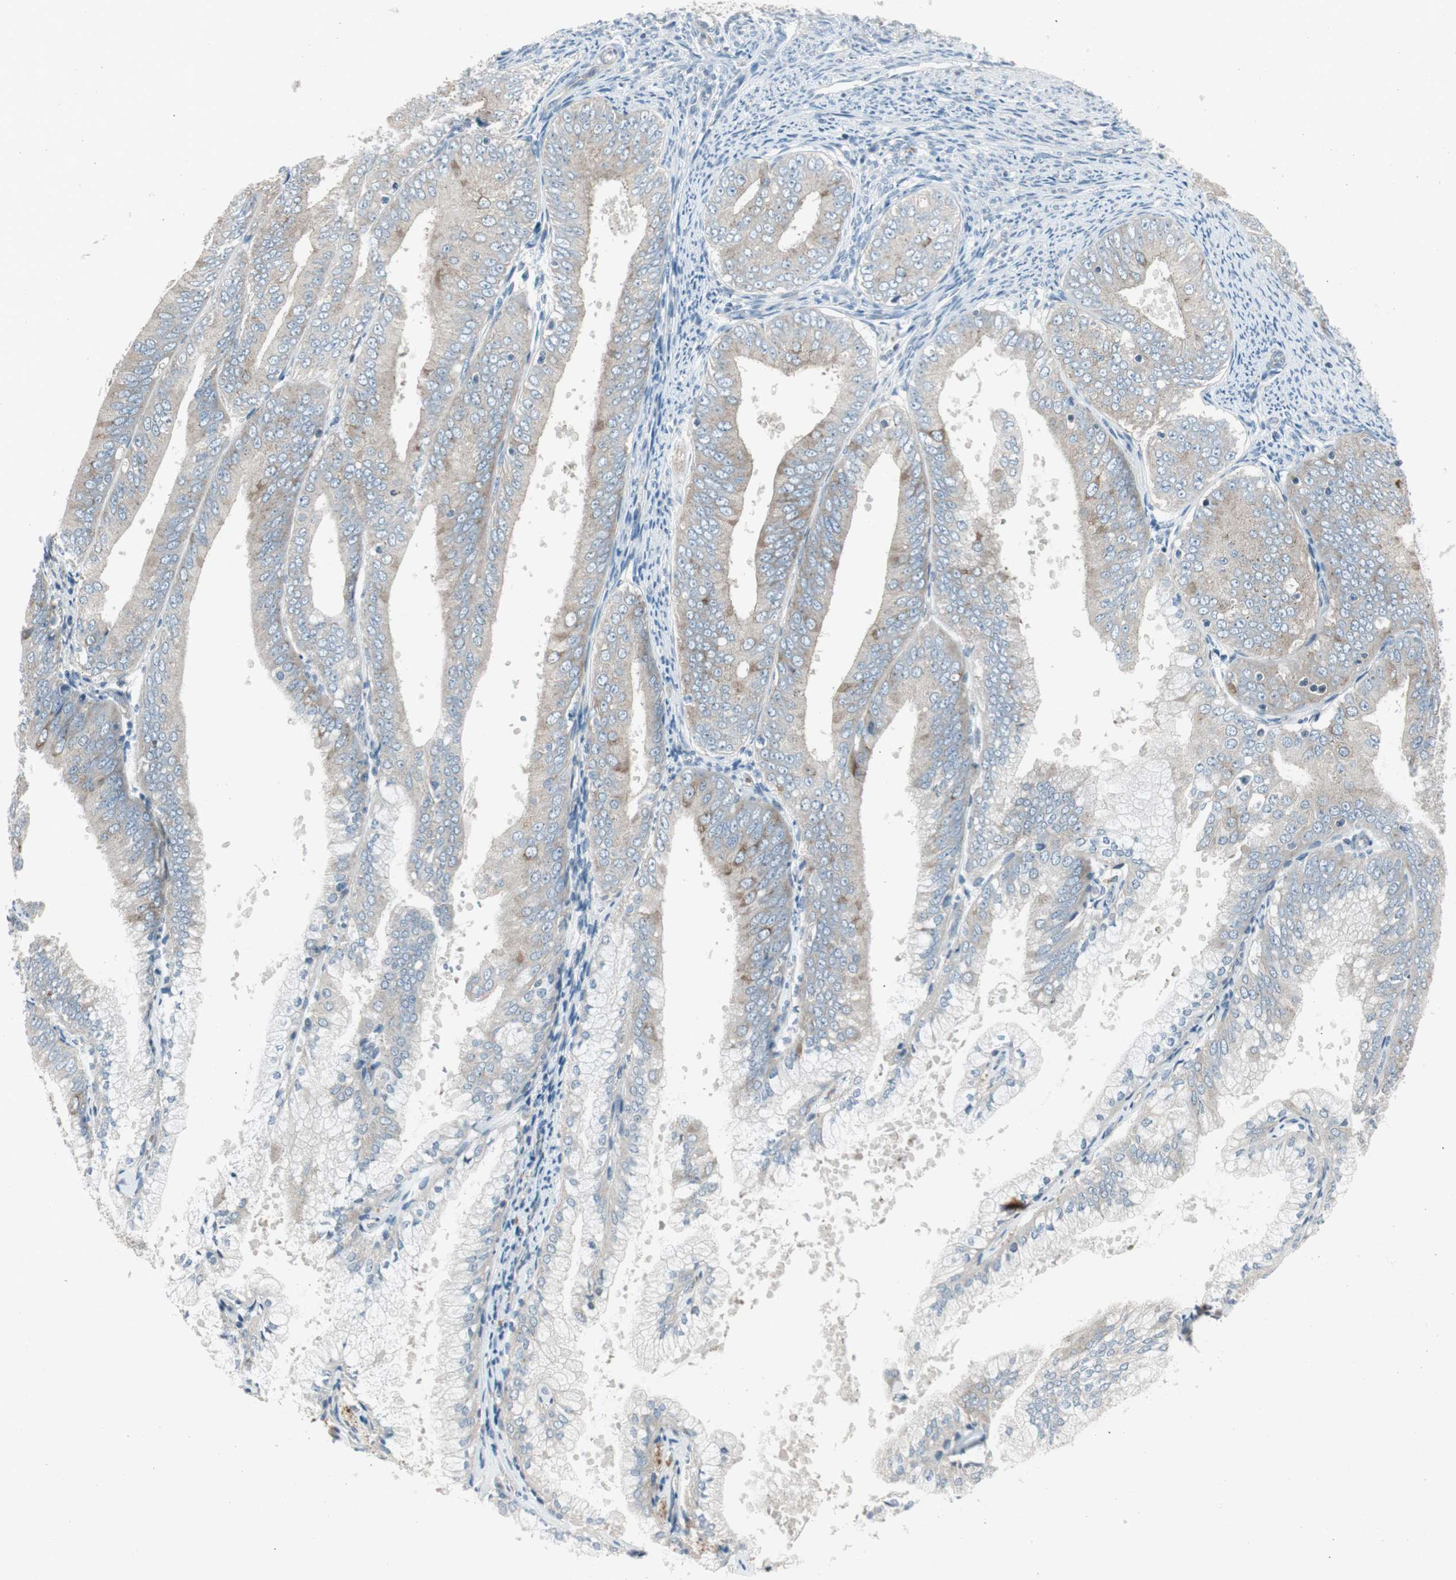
{"staining": {"intensity": "weak", "quantity": "<25%", "location": "cytoplasmic/membranous"}, "tissue": "endometrial cancer", "cell_type": "Tumor cells", "image_type": "cancer", "snomed": [{"axis": "morphology", "description": "Adenocarcinoma, NOS"}, {"axis": "topography", "description": "Endometrium"}], "caption": "Tumor cells show no significant protein expression in adenocarcinoma (endometrial). (Brightfield microscopy of DAB immunohistochemistry at high magnification).", "gene": "PANK2", "patient": {"sex": "female", "age": 63}}